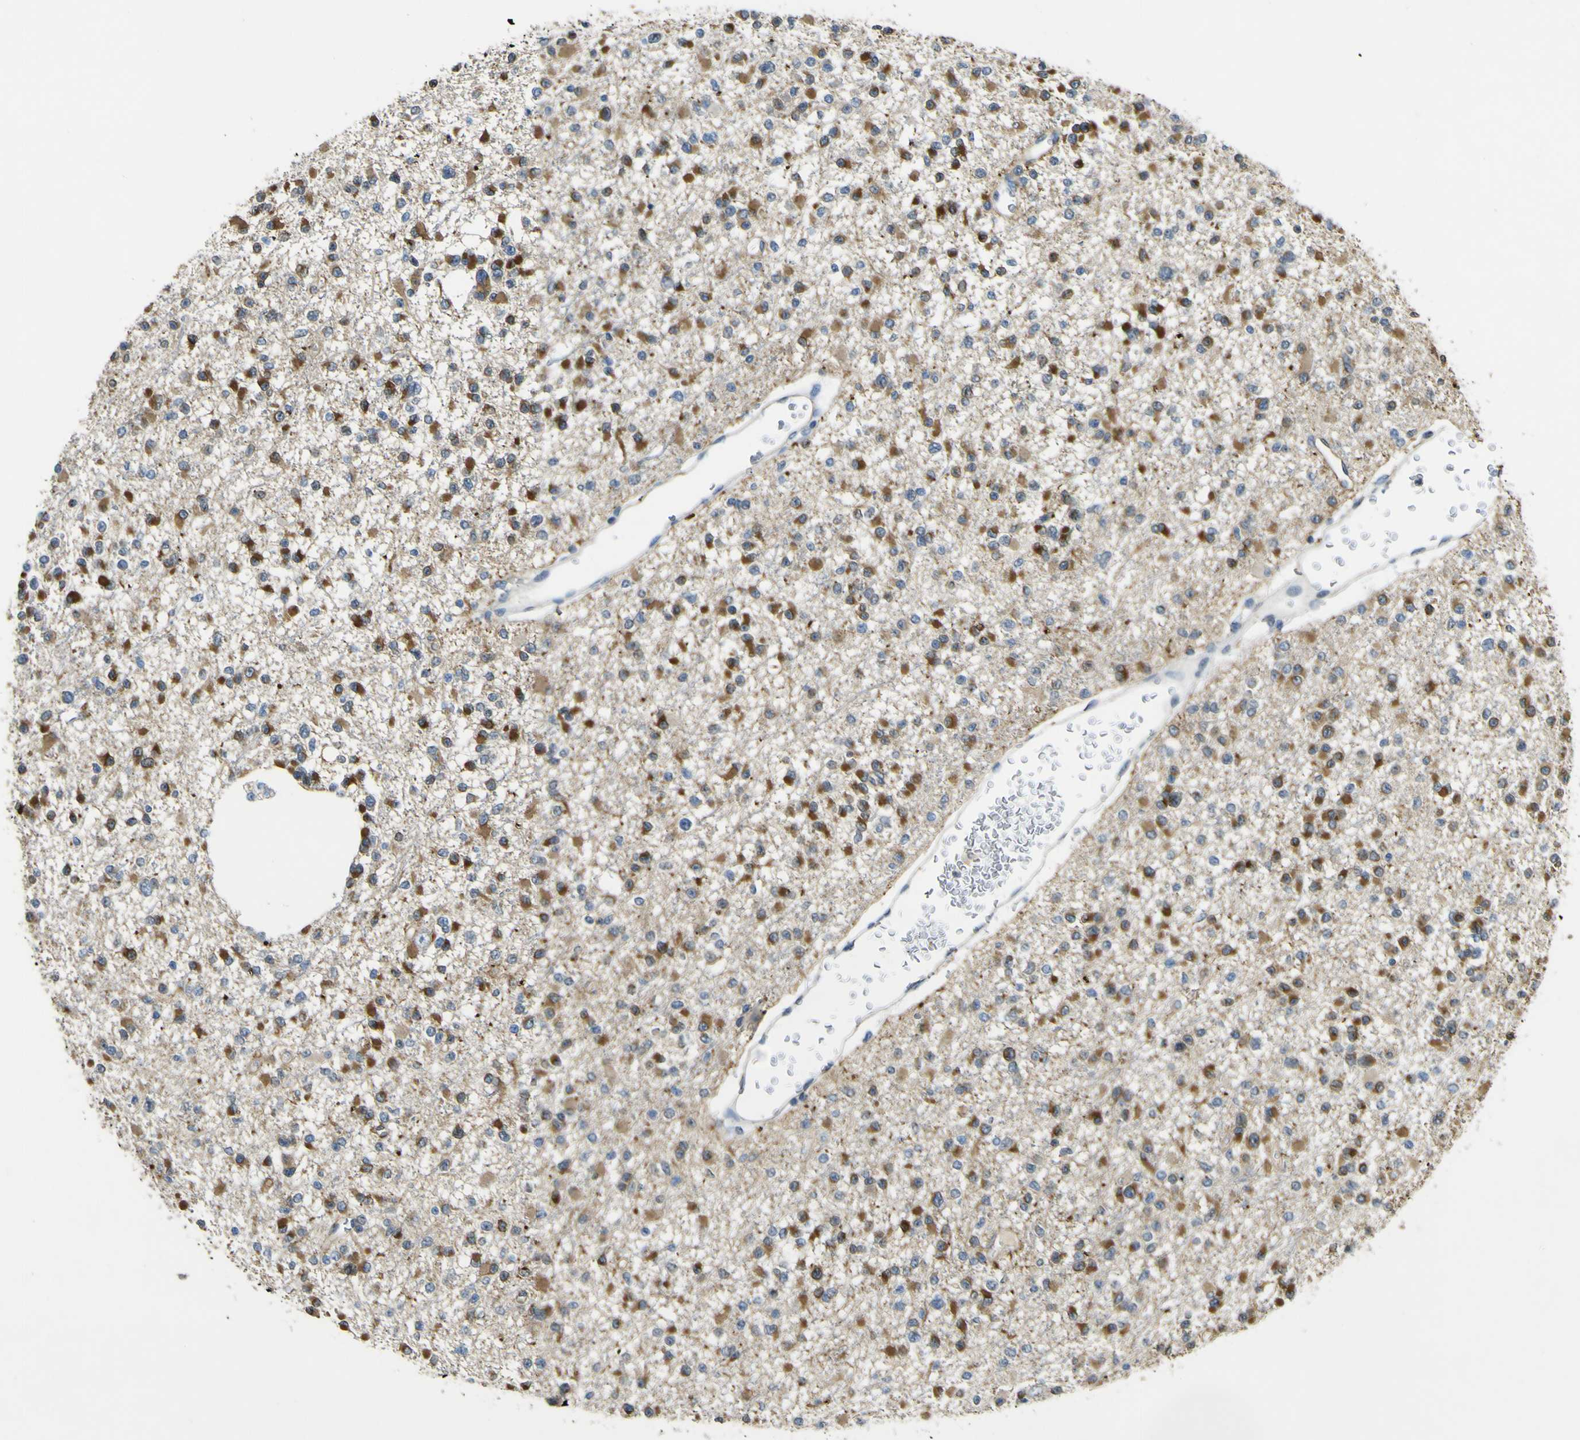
{"staining": {"intensity": "moderate", "quantity": ">75%", "location": "cytoplasmic/membranous"}, "tissue": "glioma", "cell_type": "Tumor cells", "image_type": "cancer", "snomed": [{"axis": "morphology", "description": "Glioma, malignant, Low grade"}, {"axis": "topography", "description": "Brain"}], "caption": "A brown stain shows moderate cytoplasmic/membranous expression of a protein in malignant glioma (low-grade) tumor cells. The protein of interest is stained brown, and the nuclei are stained in blue (DAB IHC with brightfield microscopy, high magnification).", "gene": "LDLR", "patient": {"sex": "female", "age": 22}}